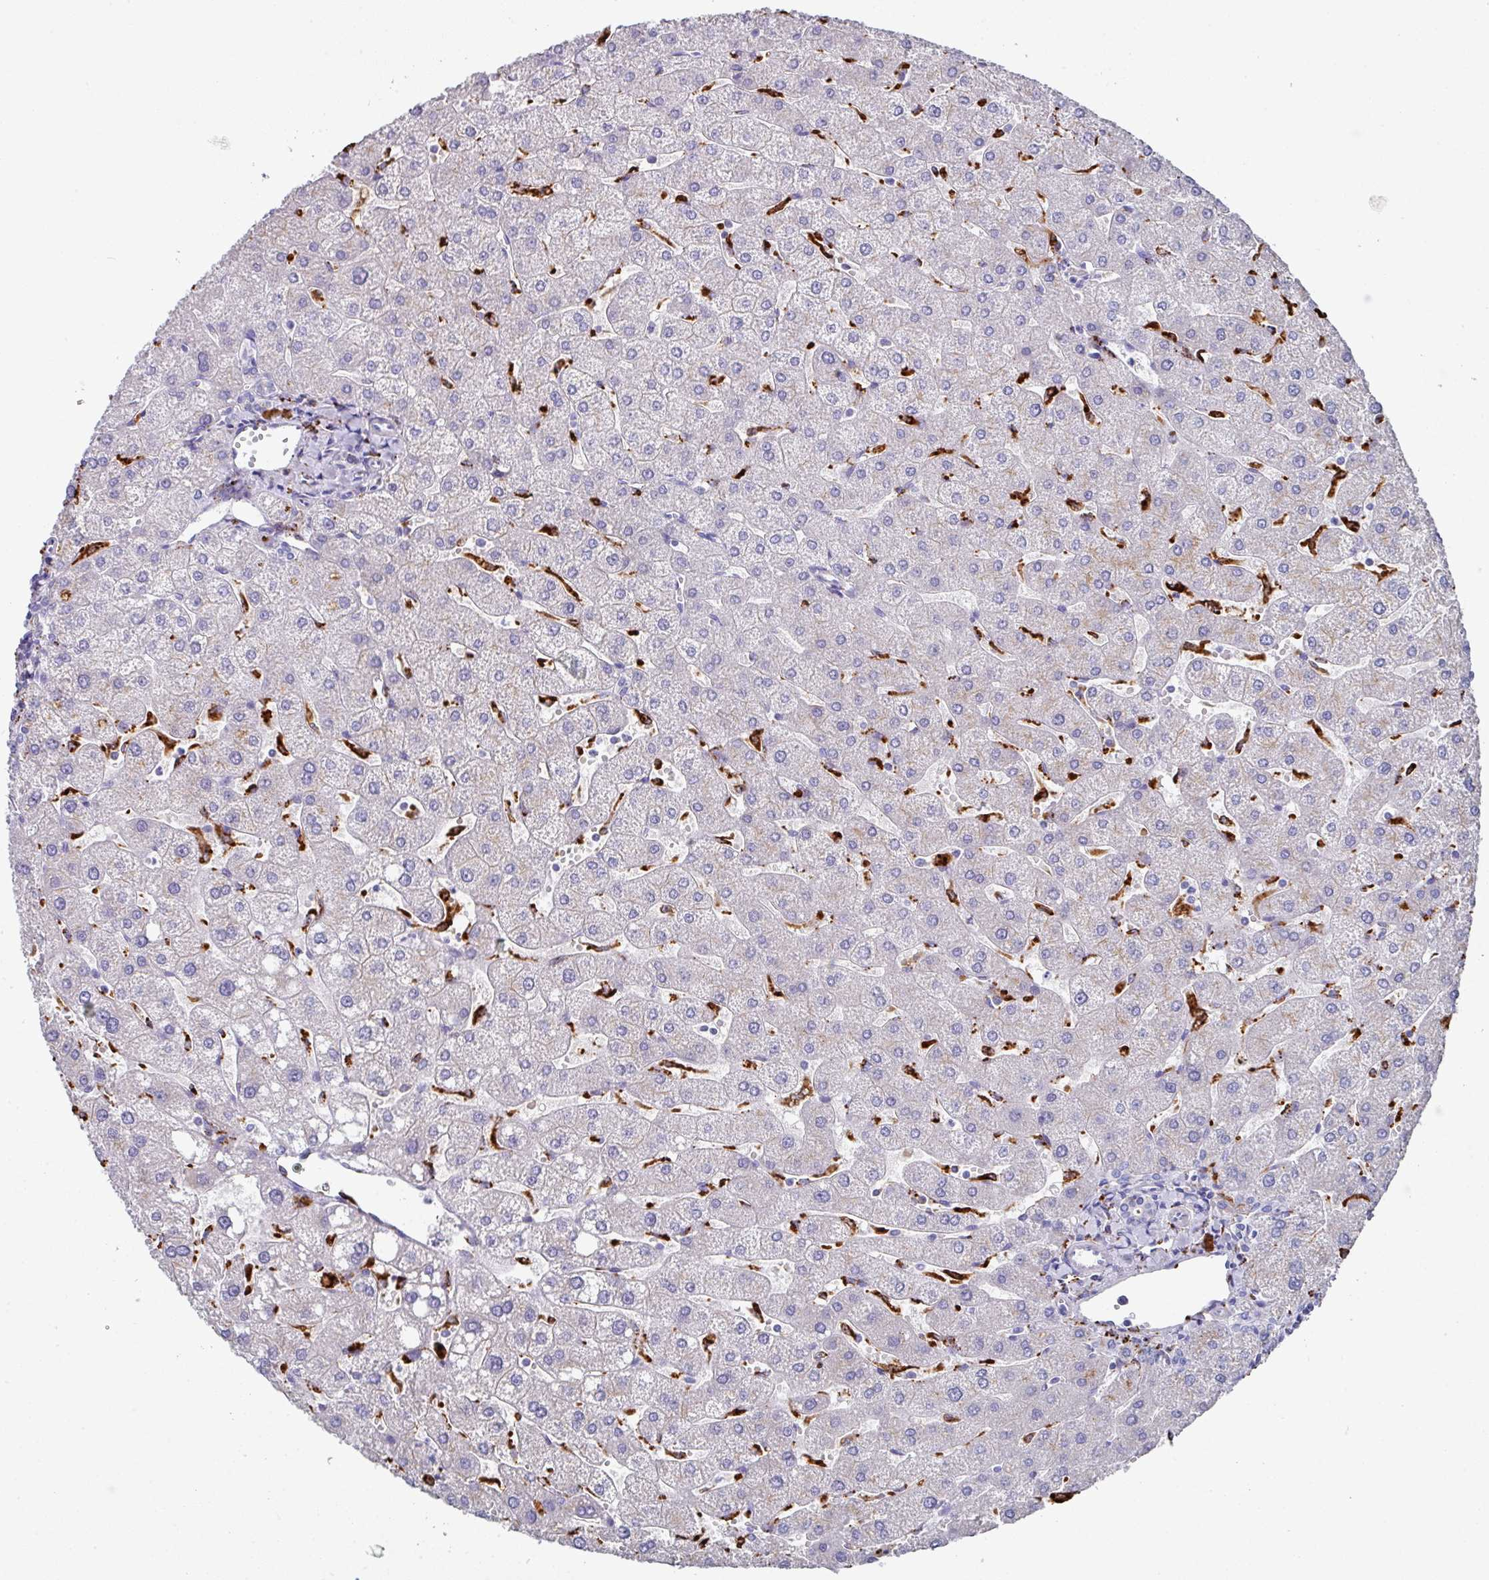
{"staining": {"intensity": "negative", "quantity": "none", "location": "none"}, "tissue": "liver", "cell_type": "Cholangiocytes", "image_type": "normal", "snomed": [{"axis": "morphology", "description": "Normal tissue, NOS"}, {"axis": "topography", "description": "Liver"}], "caption": "Immunohistochemistry (IHC) histopathology image of benign liver: liver stained with DAB (3,3'-diaminobenzidine) exhibits no significant protein positivity in cholangiocytes.", "gene": "CPVL", "patient": {"sex": "male", "age": 67}}